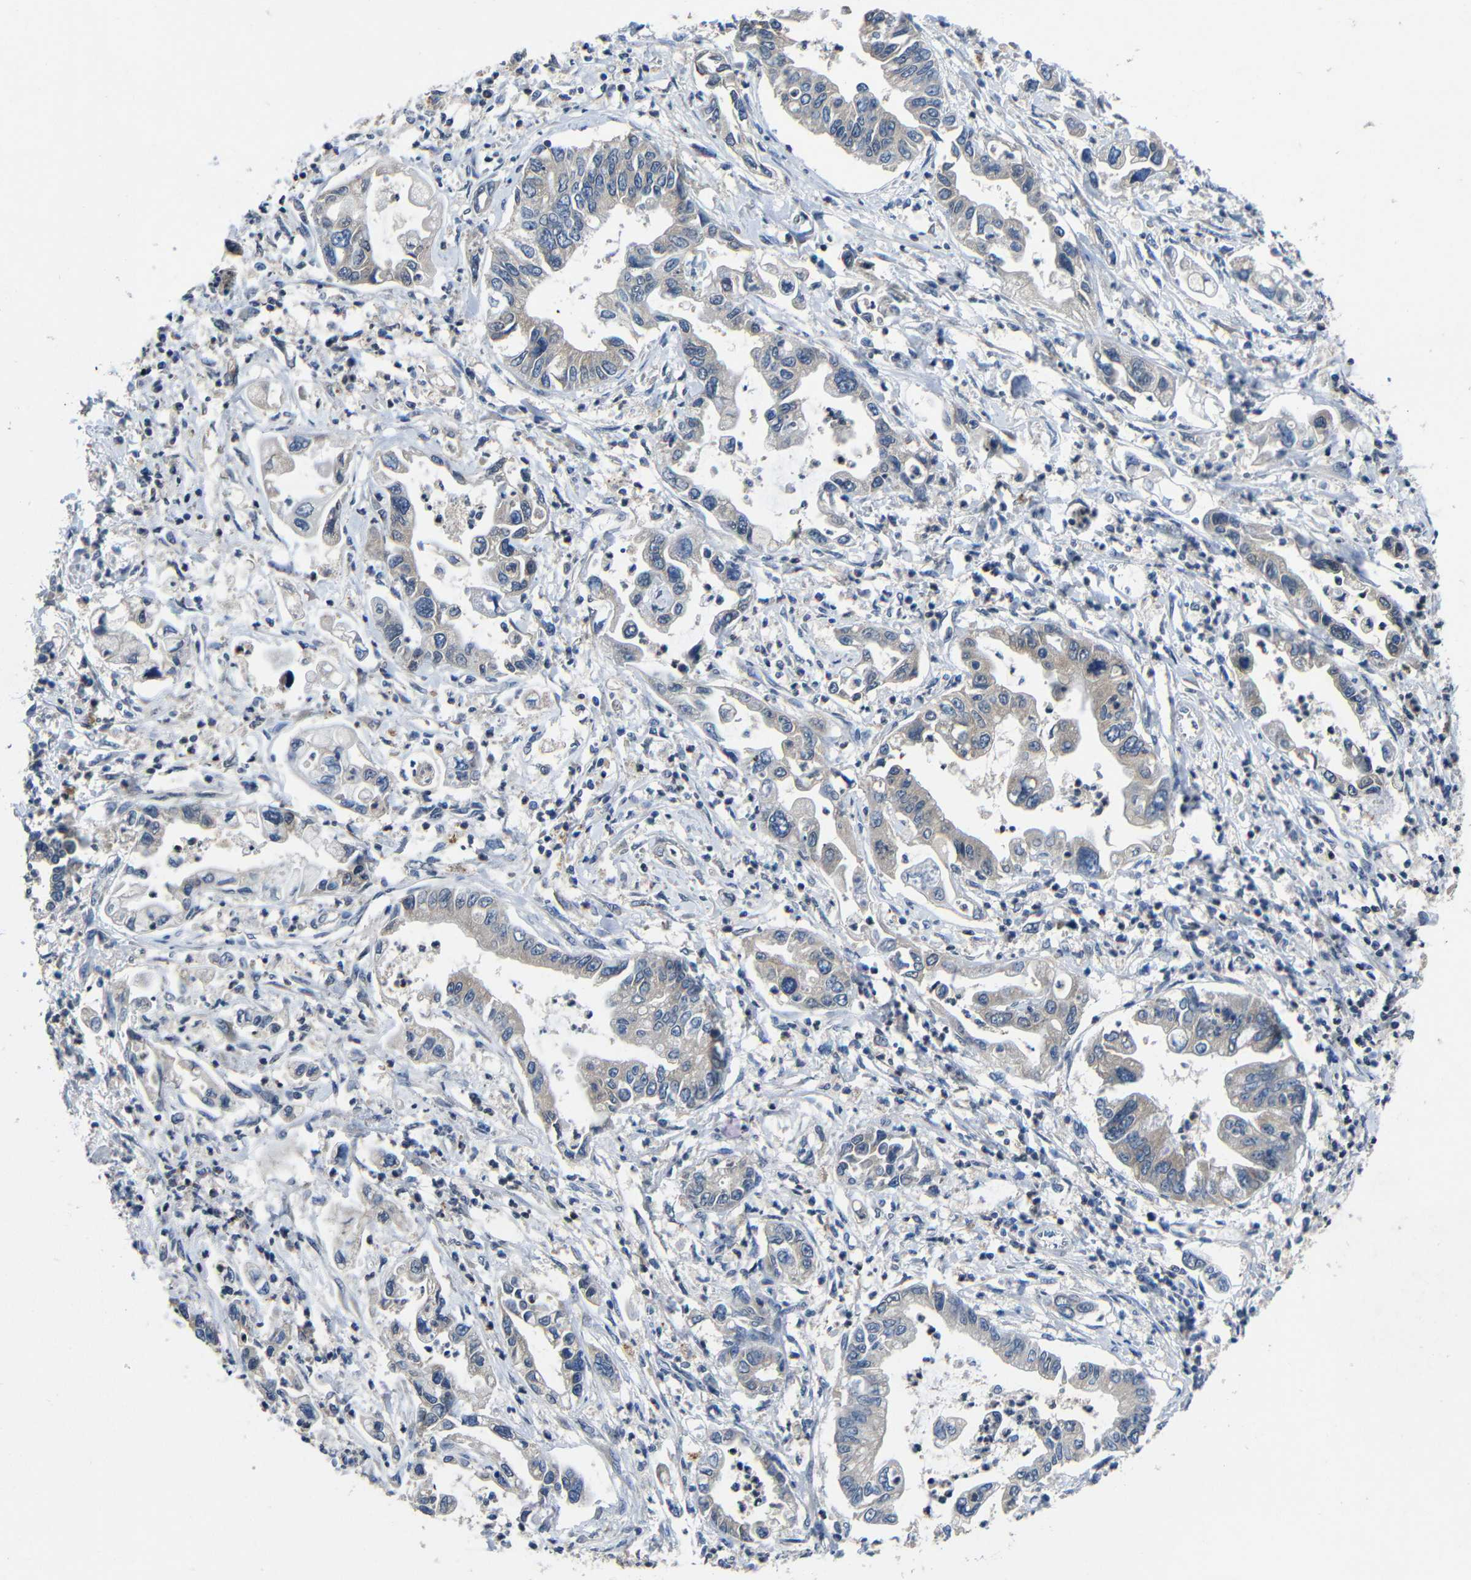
{"staining": {"intensity": "weak", "quantity": "<25%", "location": "cytoplasmic/membranous"}, "tissue": "pancreatic cancer", "cell_type": "Tumor cells", "image_type": "cancer", "snomed": [{"axis": "morphology", "description": "Adenocarcinoma, NOS"}, {"axis": "topography", "description": "Pancreas"}], "caption": "Human adenocarcinoma (pancreatic) stained for a protein using IHC demonstrates no staining in tumor cells.", "gene": "C6orf89", "patient": {"sex": "male", "age": 56}}